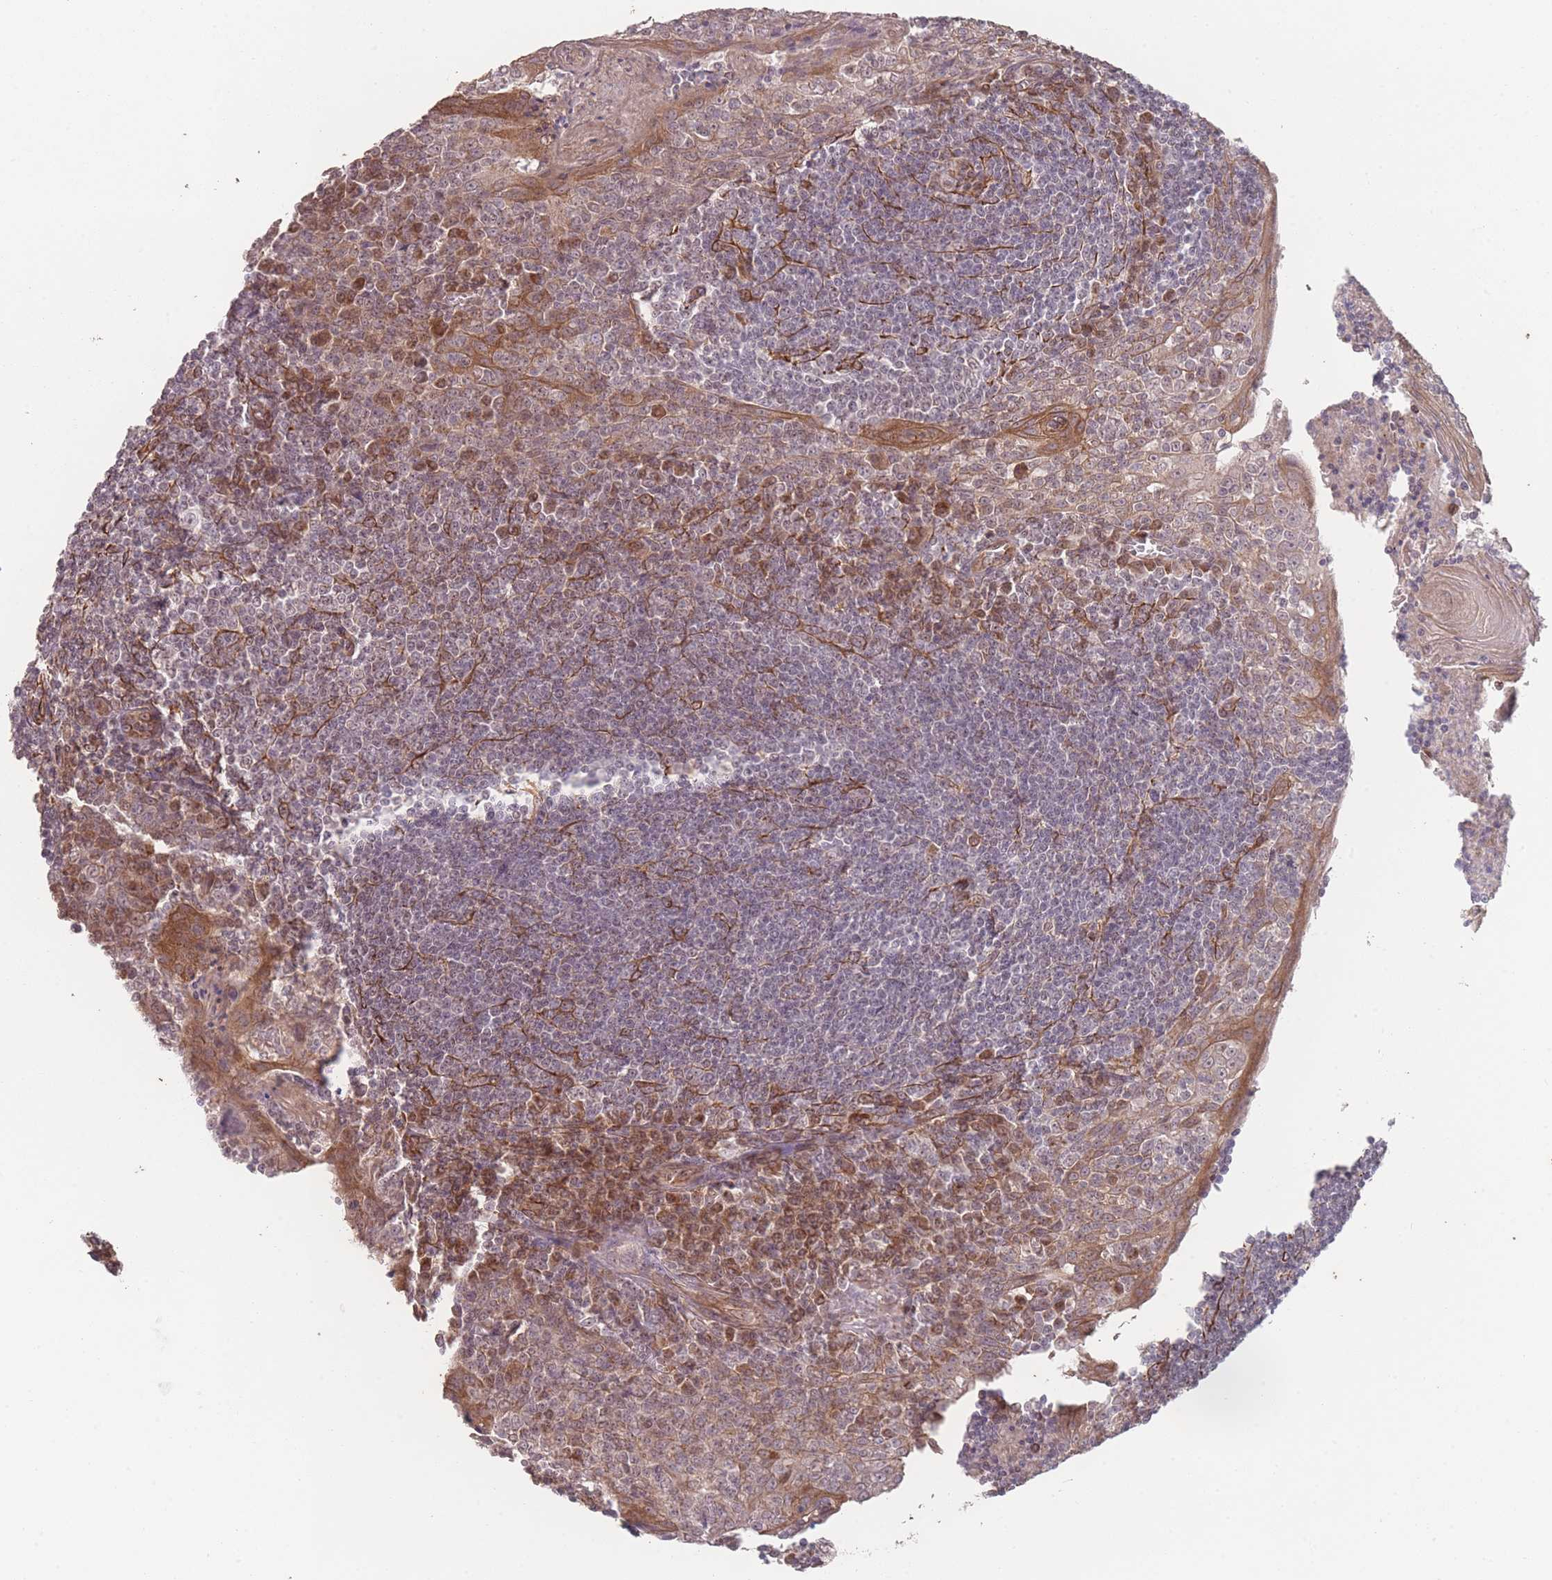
{"staining": {"intensity": "negative", "quantity": "none", "location": "none"}, "tissue": "tonsil", "cell_type": "Germinal center cells", "image_type": "normal", "snomed": [{"axis": "morphology", "description": "Normal tissue, NOS"}, {"axis": "topography", "description": "Tonsil"}], "caption": "Immunohistochemical staining of unremarkable human tonsil exhibits no significant expression in germinal center cells.", "gene": "PXMP4", "patient": {"sex": "male", "age": 27}}